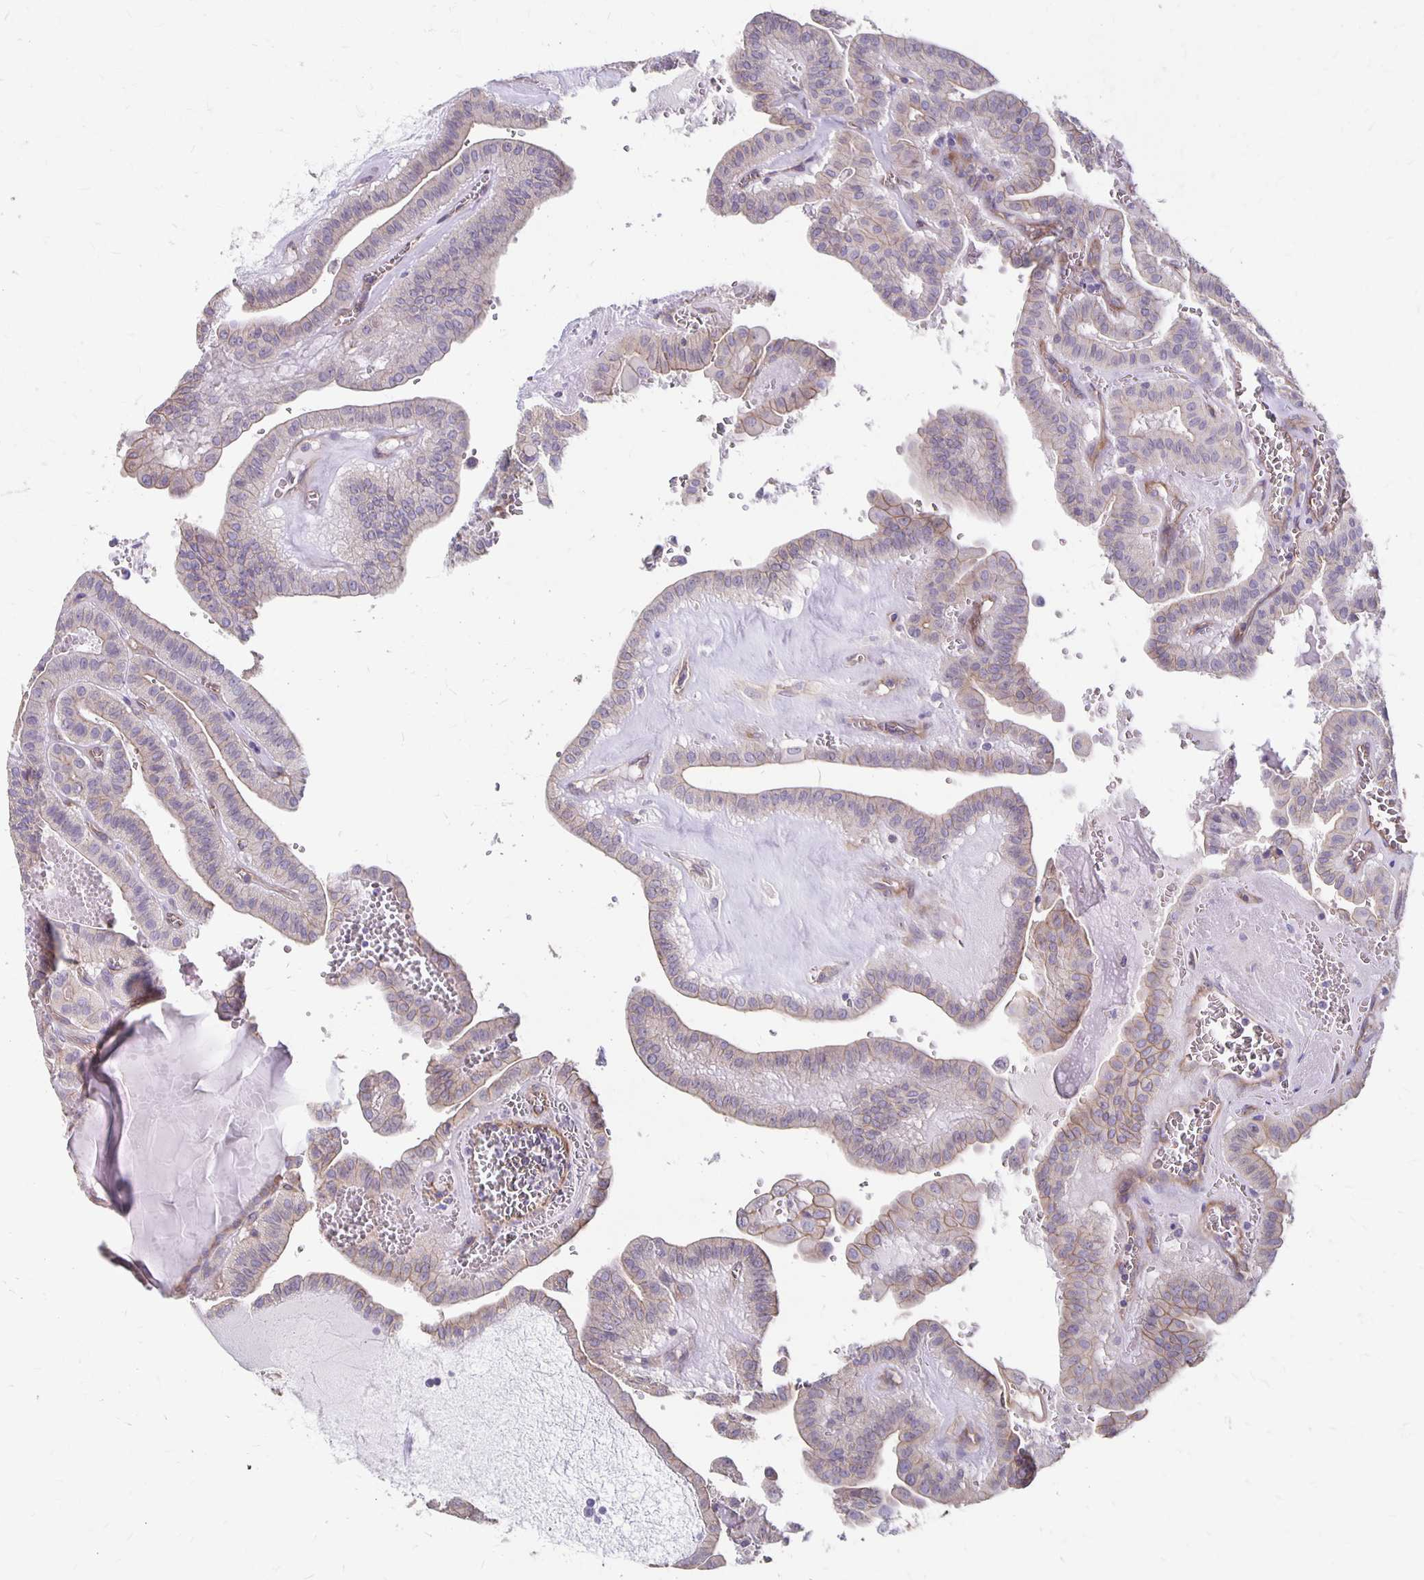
{"staining": {"intensity": "weak", "quantity": "25%-75%", "location": "cytoplasmic/membranous"}, "tissue": "thyroid cancer", "cell_type": "Tumor cells", "image_type": "cancer", "snomed": [{"axis": "morphology", "description": "Papillary adenocarcinoma, NOS"}, {"axis": "topography", "description": "Thyroid gland"}], "caption": "Tumor cells display weak cytoplasmic/membranous staining in about 25%-75% of cells in thyroid cancer.", "gene": "PPP1R3E", "patient": {"sex": "male", "age": 52}}